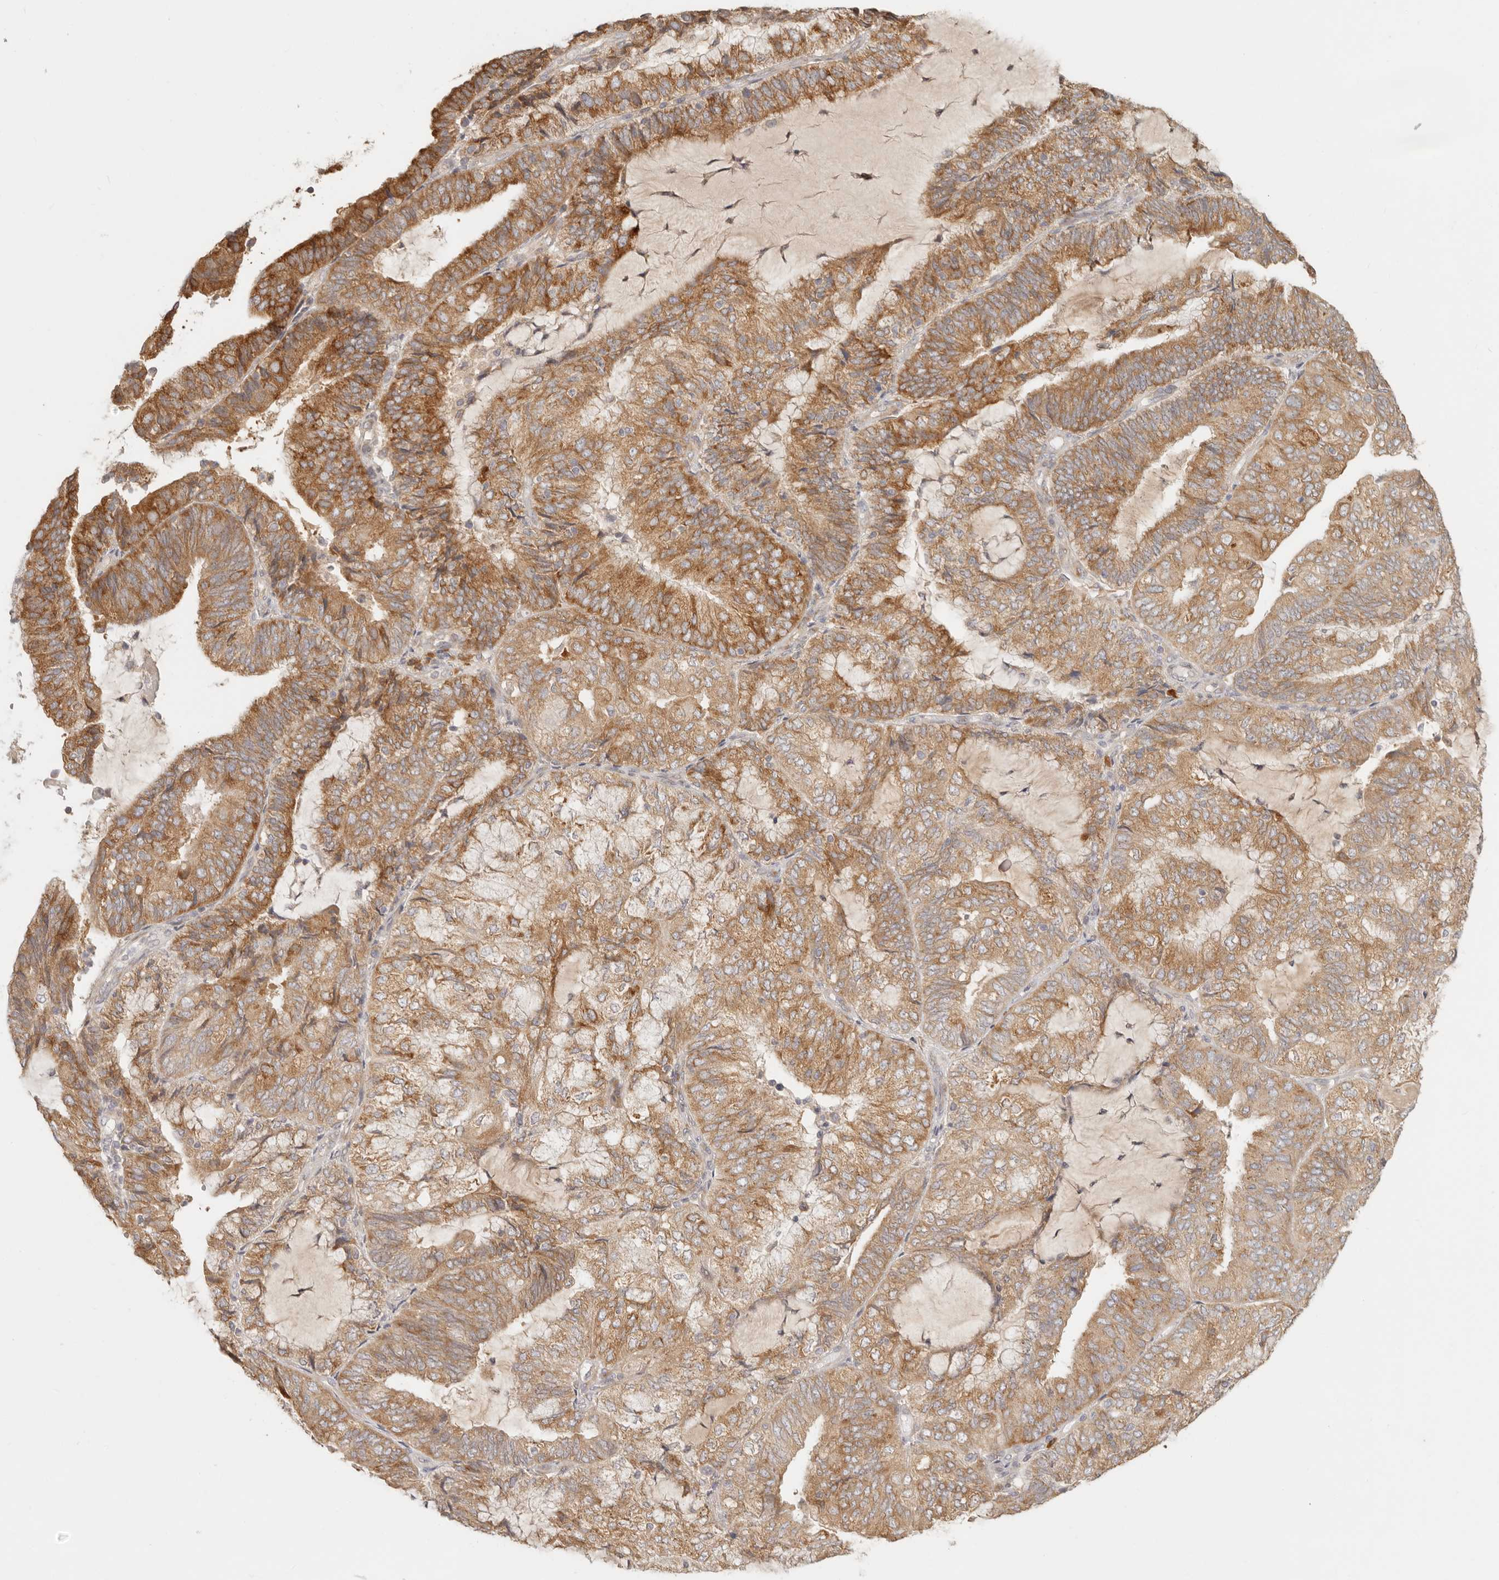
{"staining": {"intensity": "moderate", "quantity": ">75%", "location": "cytoplasmic/membranous"}, "tissue": "endometrial cancer", "cell_type": "Tumor cells", "image_type": "cancer", "snomed": [{"axis": "morphology", "description": "Adenocarcinoma, NOS"}, {"axis": "topography", "description": "Endometrium"}], "caption": "Immunohistochemistry (DAB) staining of endometrial adenocarcinoma reveals moderate cytoplasmic/membranous protein staining in about >75% of tumor cells. (DAB (3,3'-diaminobenzidine) IHC, brown staining for protein, blue staining for nuclei).", "gene": "PABPC4", "patient": {"sex": "female", "age": 81}}